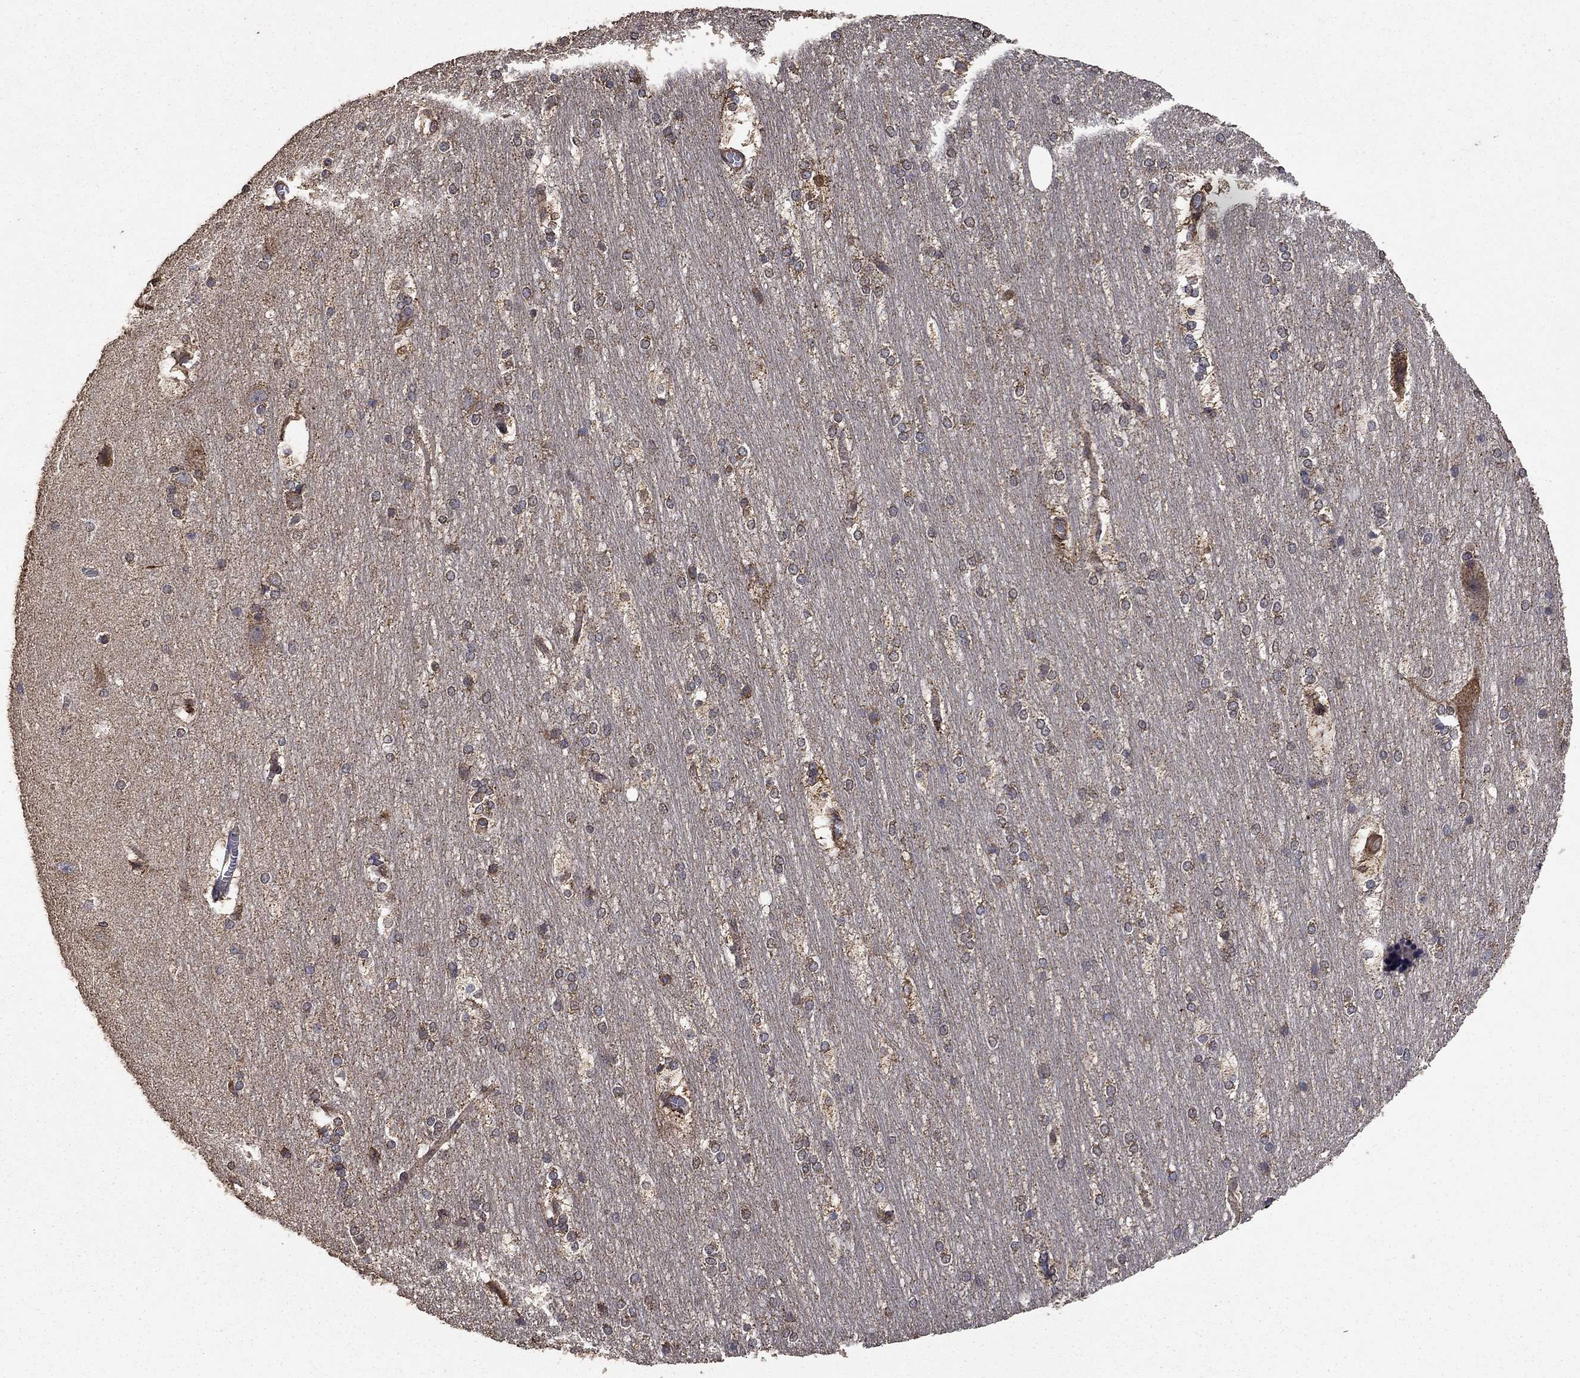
{"staining": {"intensity": "negative", "quantity": "none", "location": "none"}, "tissue": "hippocampus", "cell_type": "Glial cells", "image_type": "normal", "snomed": [{"axis": "morphology", "description": "Normal tissue, NOS"}, {"axis": "topography", "description": "Cerebral cortex"}, {"axis": "topography", "description": "Hippocampus"}], "caption": "This is an immunohistochemistry photomicrograph of unremarkable hippocampus. There is no staining in glial cells.", "gene": "IFRD1", "patient": {"sex": "female", "age": 19}}